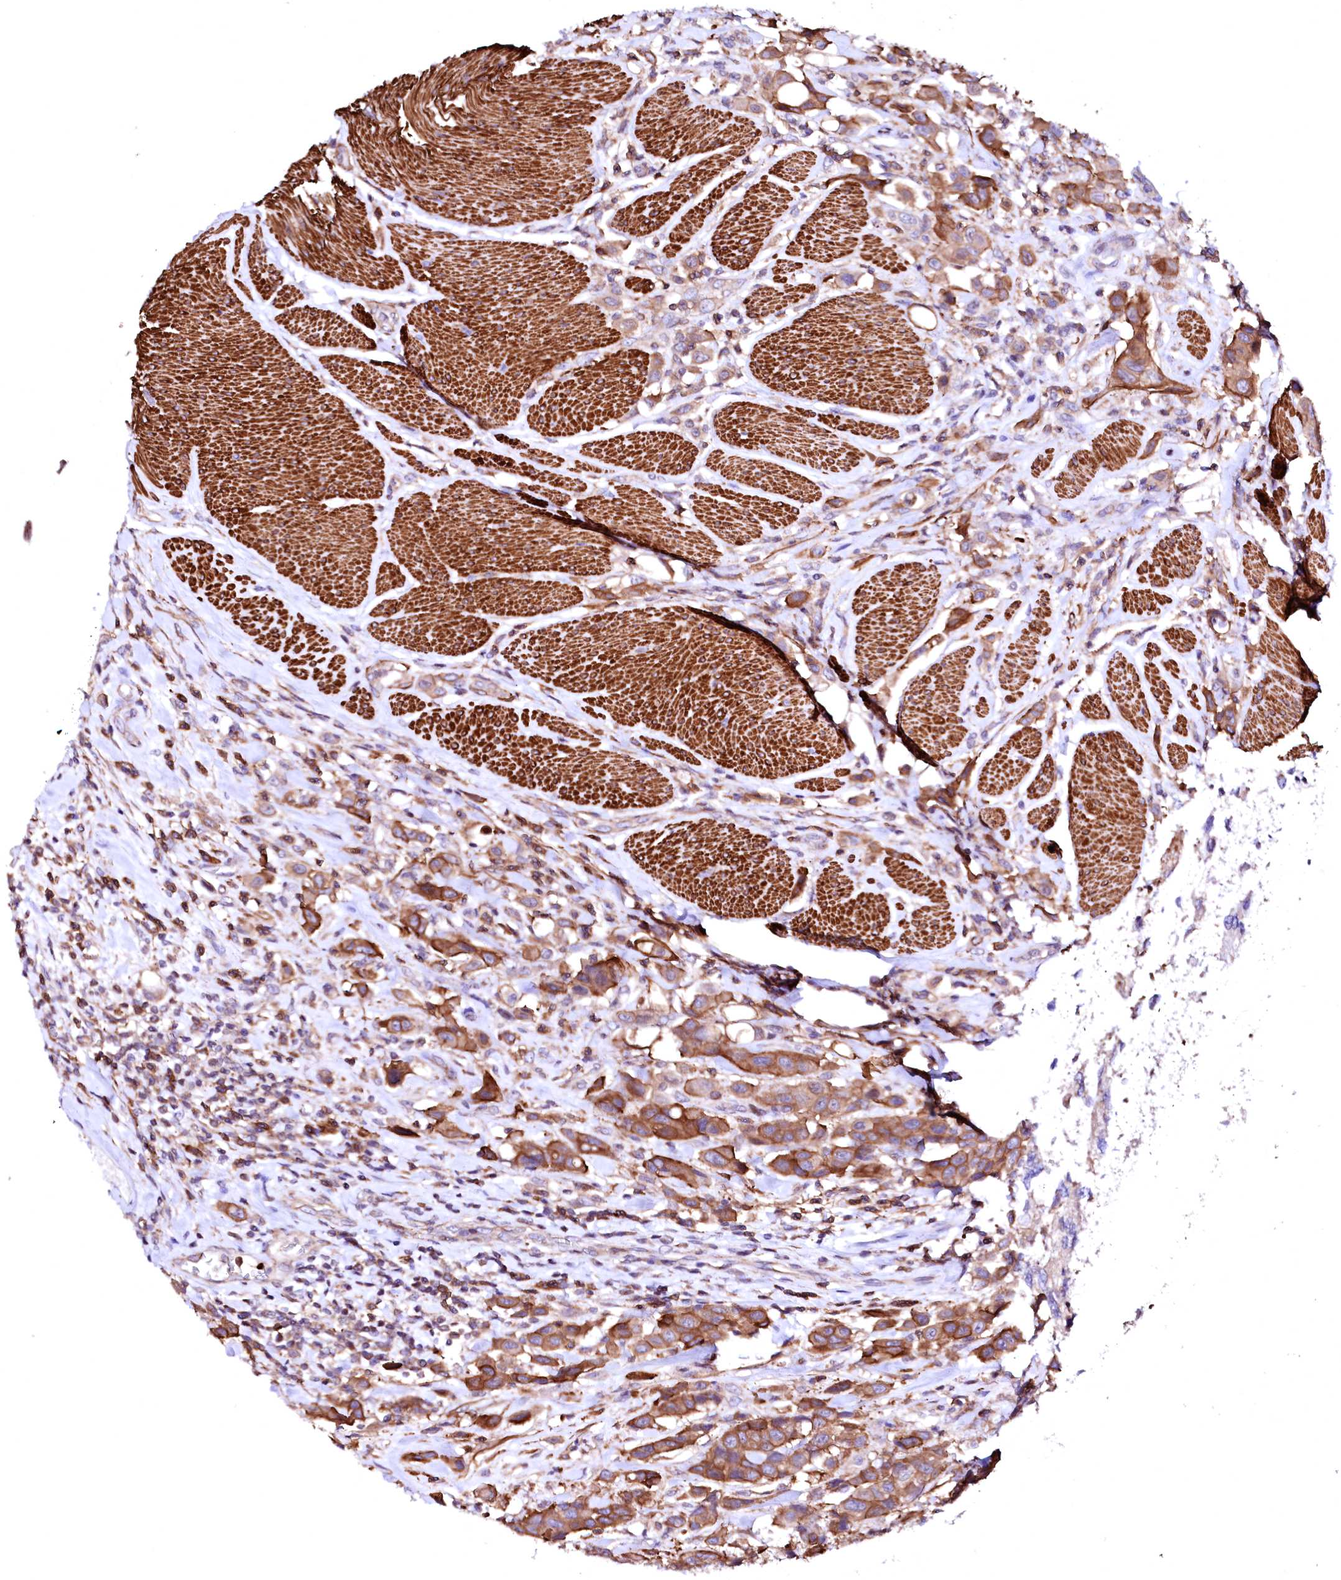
{"staining": {"intensity": "moderate", "quantity": ">75%", "location": "cytoplasmic/membranous"}, "tissue": "urothelial cancer", "cell_type": "Tumor cells", "image_type": "cancer", "snomed": [{"axis": "morphology", "description": "Urothelial carcinoma, High grade"}, {"axis": "topography", "description": "Urinary bladder"}], "caption": "Protein positivity by immunohistochemistry shows moderate cytoplasmic/membranous staining in approximately >75% of tumor cells in urothelial carcinoma (high-grade). The staining was performed using DAB to visualize the protein expression in brown, while the nuclei were stained in blue with hematoxylin (Magnification: 20x).", "gene": "GPR176", "patient": {"sex": "male", "age": 50}}